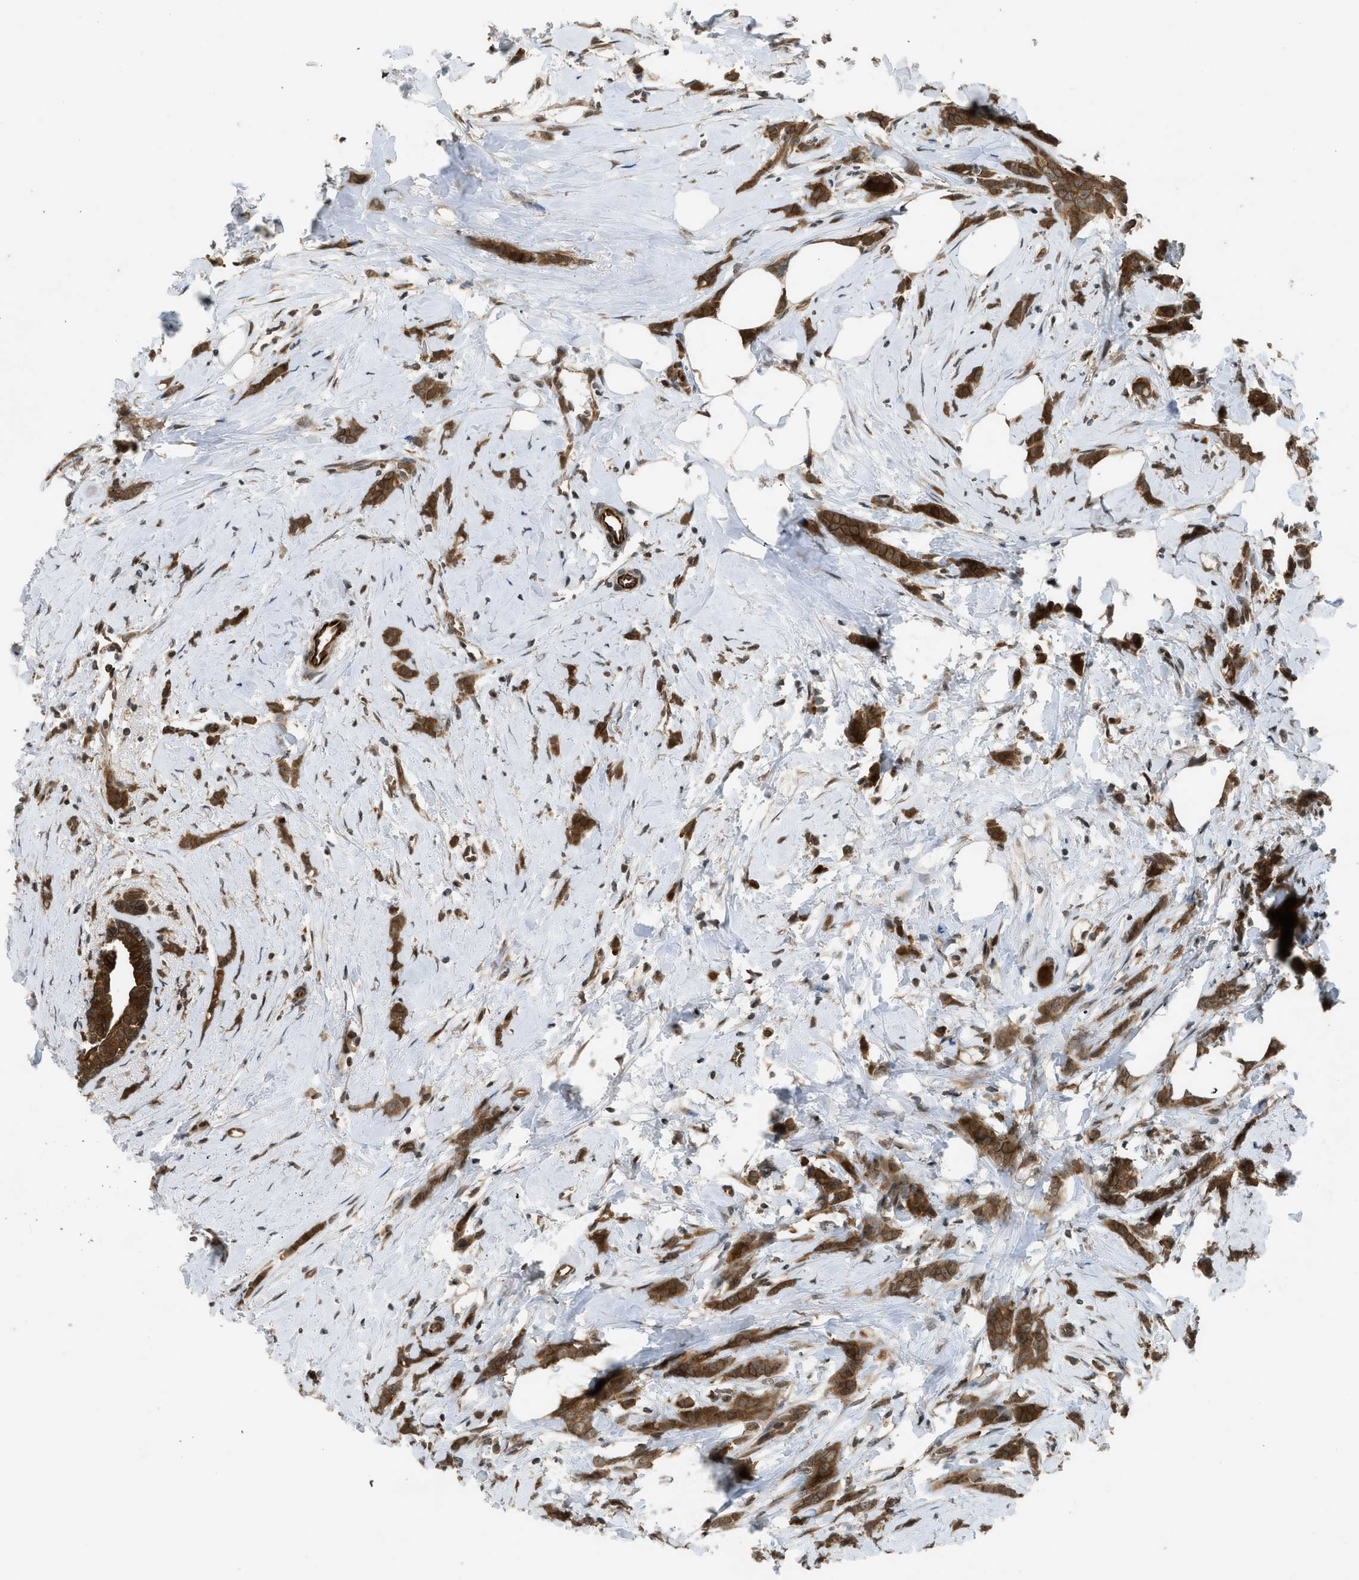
{"staining": {"intensity": "strong", "quantity": ">75%", "location": "cytoplasmic/membranous"}, "tissue": "breast cancer", "cell_type": "Tumor cells", "image_type": "cancer", "snomed": [{"axis": "morphology", "description": "Lobular carcinoma, in situ"}, {"axis": "morphology", "description": "Lobular carcinoma"}, {"axis": "topography", "description": "Breast"}], "caption": "Tumor cells reveal high levels of strong cytoplasmic/membranous staining in approximately >75% of cells in human breast cancer.", "gene": "TXNL1", "patient": {"sex": "female", "age": 41}}